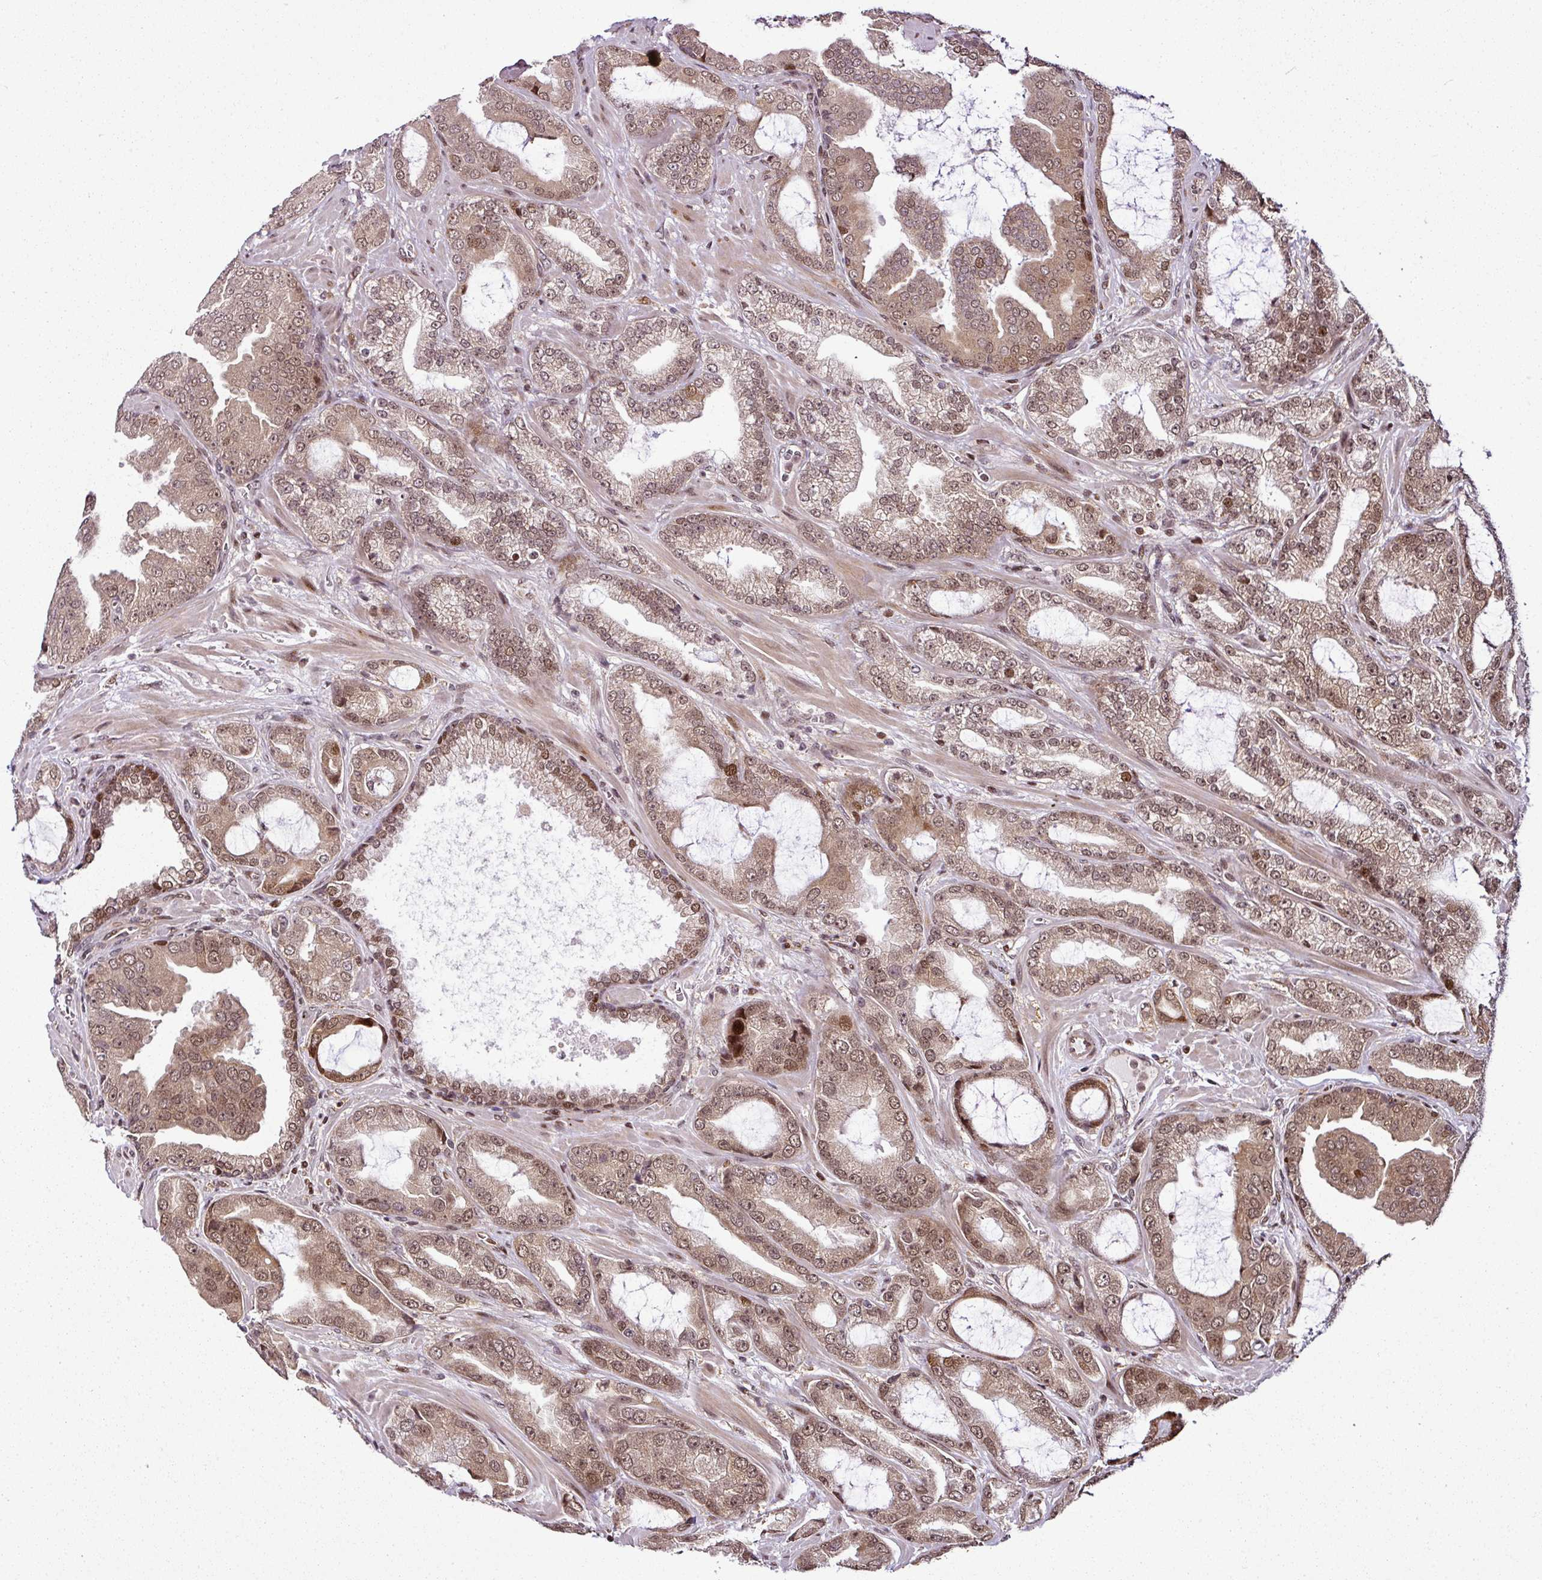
{"staining": {"intensity": "weak", "quantity": ">75%", "location": "nuclear"}, "tissue": "prostate cancer", "cell_type": "Tumor cells", "image_type": "cancer", "snomed": [{"axis": "morphology", "description": "Adenocarcinoma, High grade"}, {"axis": "topography", "description": "Prostate"}], "caption": "Human prostate cancer (adenocarcinoma (high-grade)) stained with a brown dye shows weak nuclear positive expression in approximately >75% of tumor cells.", "gene": "COPRS", "patient": {"sex": "male", "age": 68}}